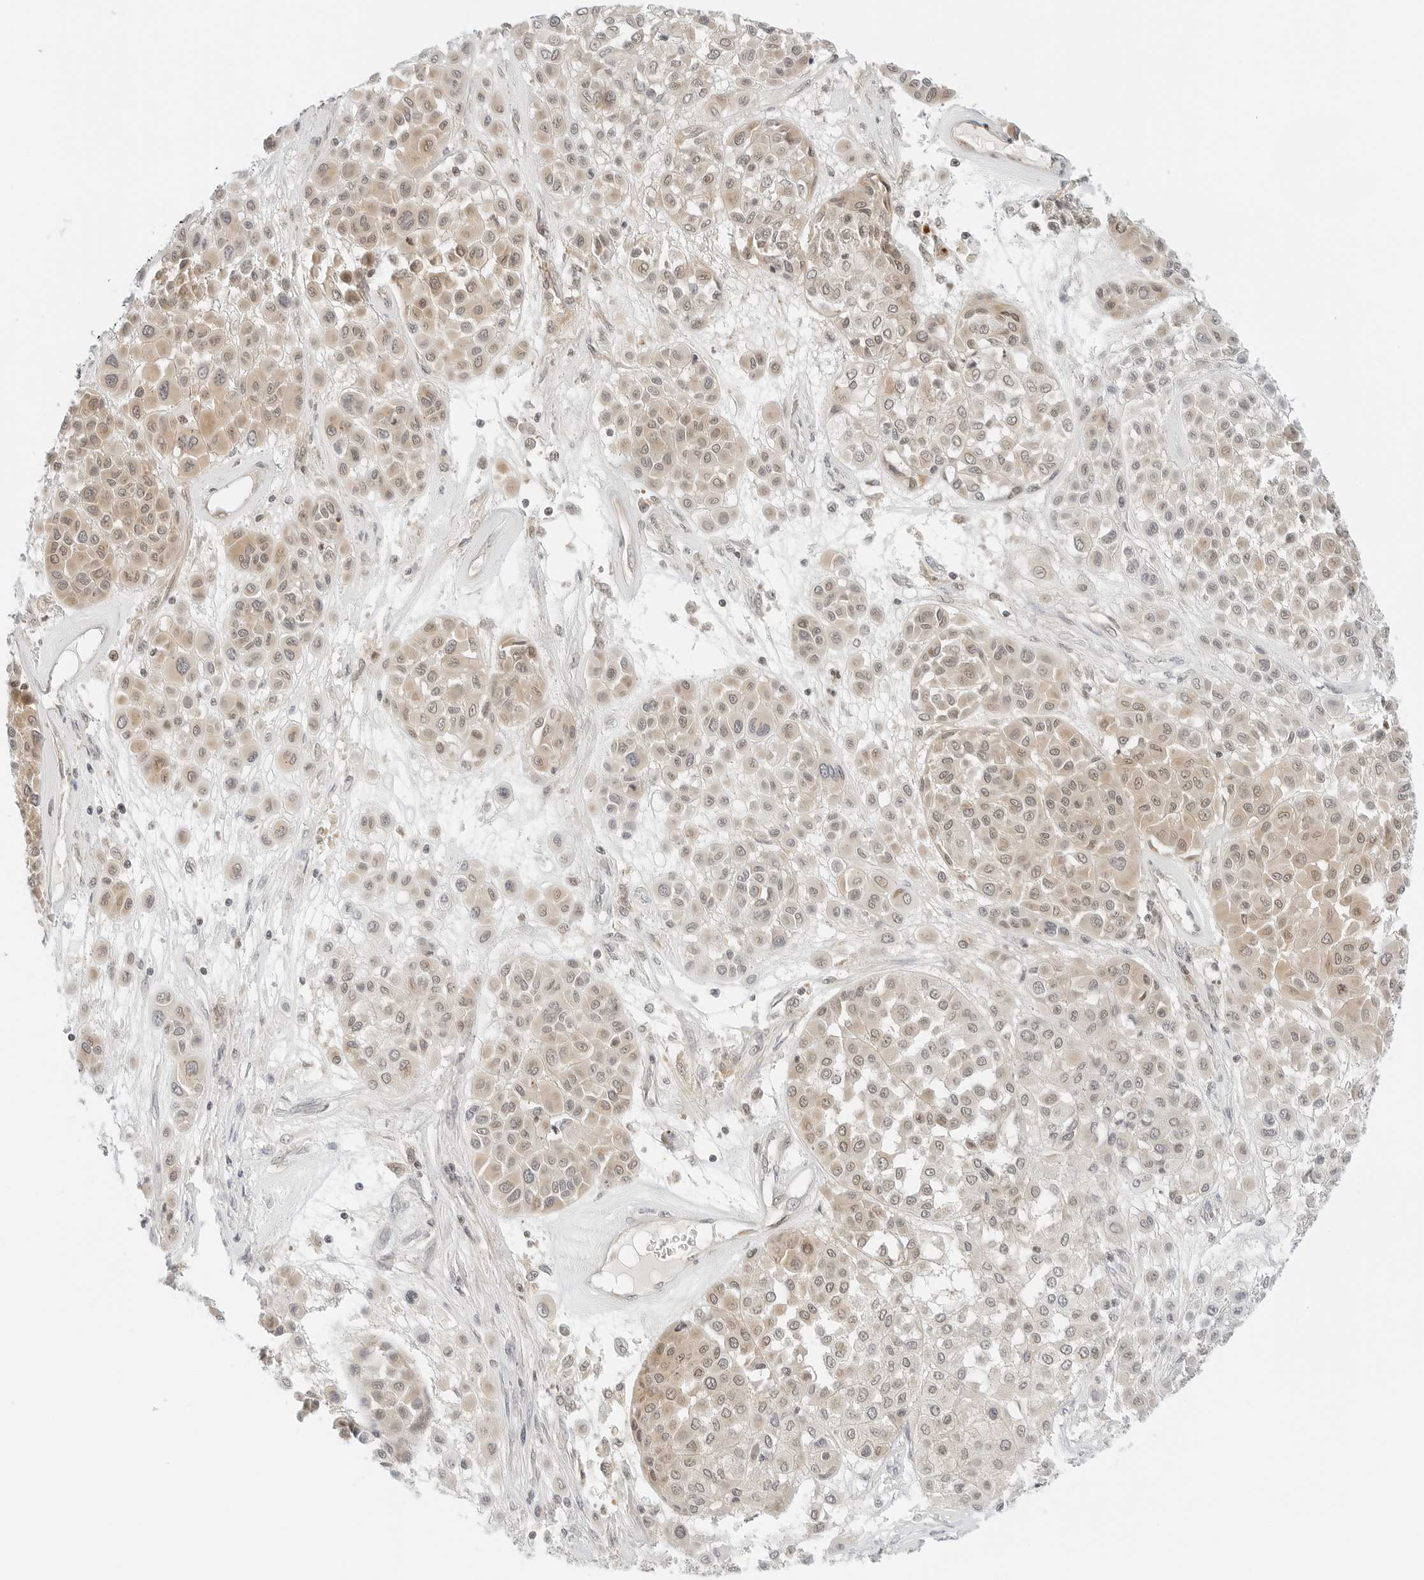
{"staining": {"intensity": "weak", "quantity": ">75%", "location": "cytoplasmic/membranous,nuclear"}, "tissue": "melanoma", "cell_type": "Tumor cells", "image_type": "cancer", "snomed": [{"axis": "morphology", "description": "Malignant melanoma, Metastatic site"}, {"axis": "topography", "description": "Soft tissue"}], "caption": "An image of human malignant melanoma (metastatic site) stained for a protein demonstrates weak cytoplasmic/membranous and nuclear brown staining in tumor cells.", "gene": "IQCC", "patient": {"sex": "male", "age": 41}}